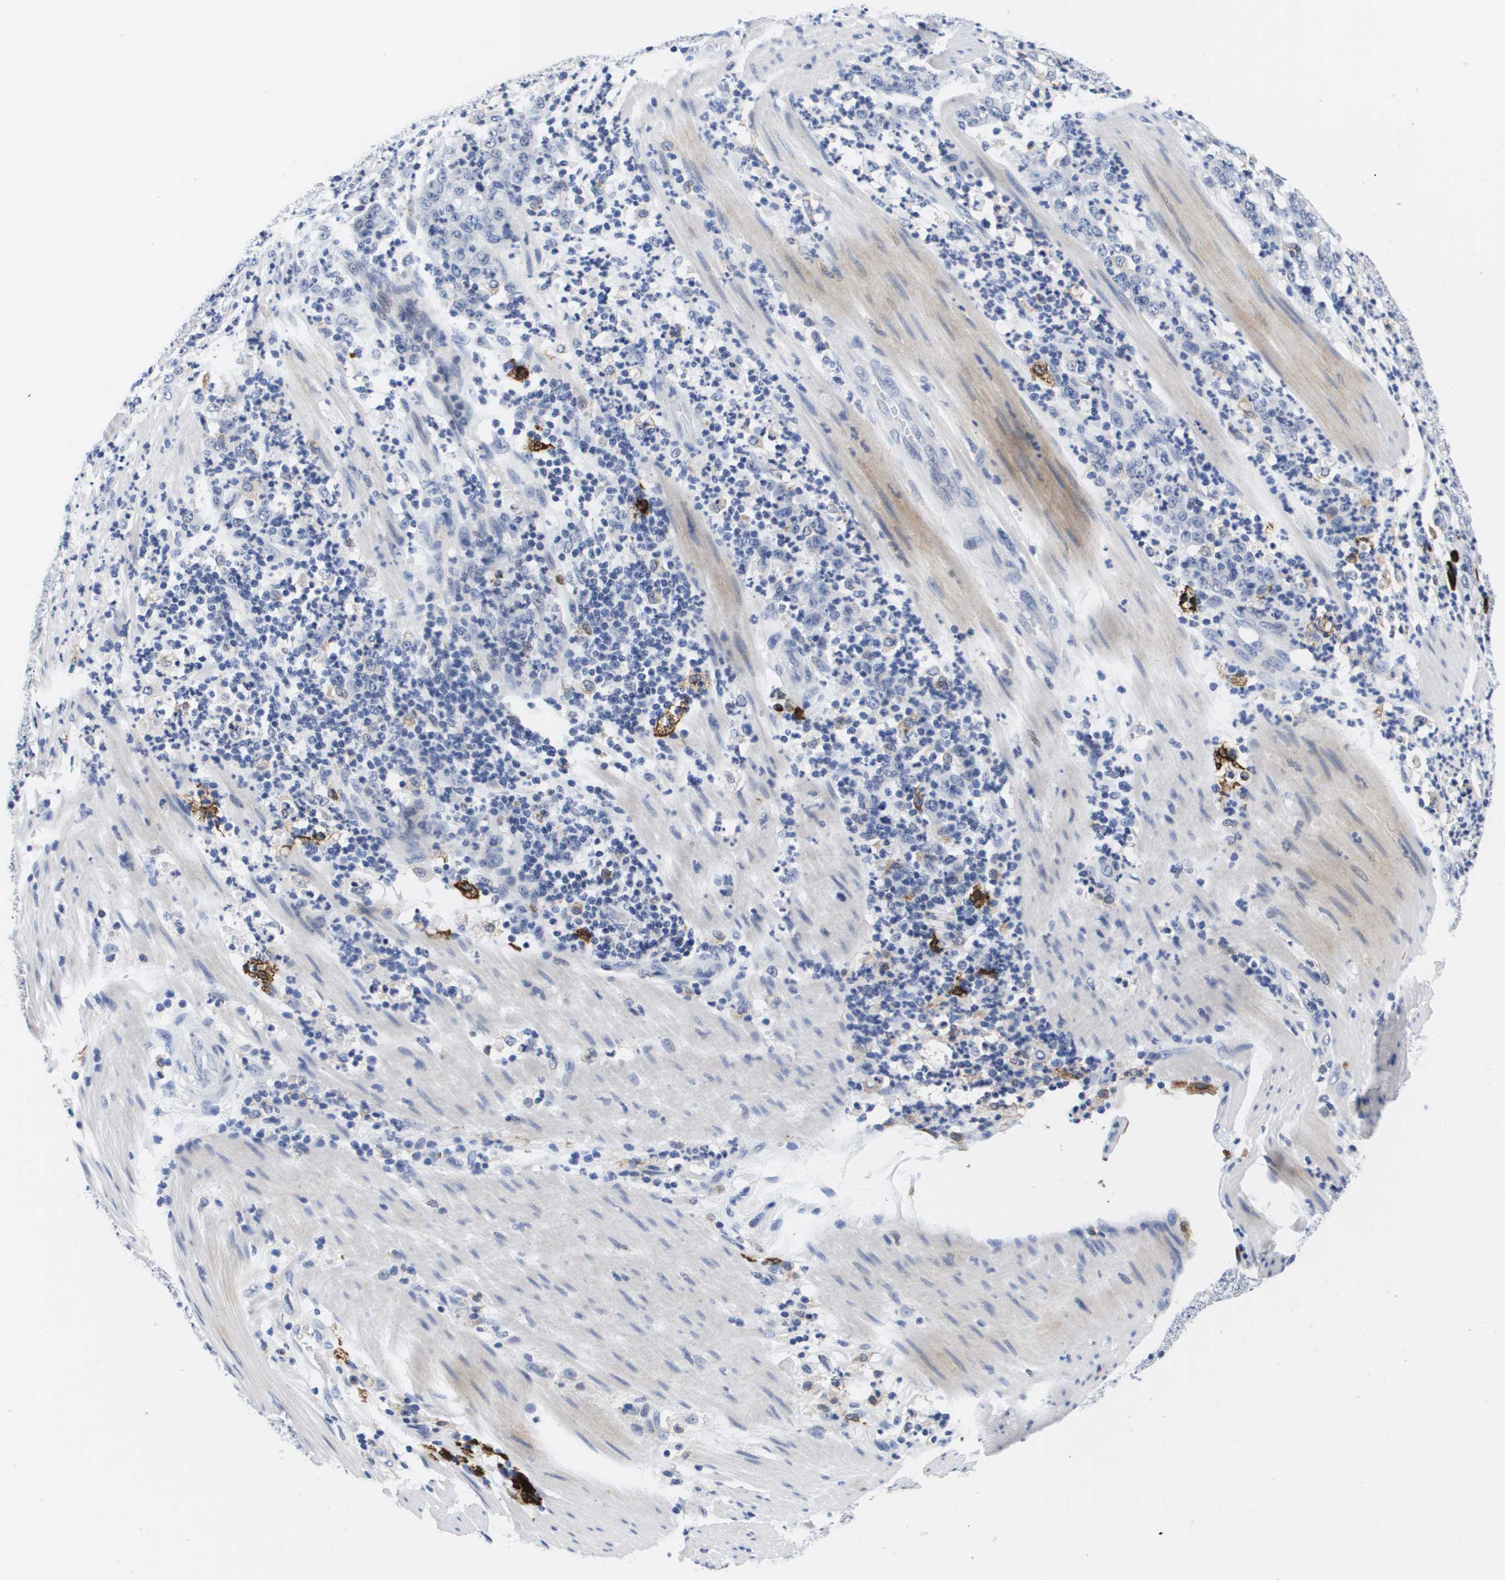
{"staining": {"intensity": "negative", "quantity": "none", "location": "none"}, "tissue": "stomach cancer", "cell_type": "Tumor cells", "image_type": "cancer", "snomed": [{"axis": "morphology", "description": "Adenocarcinoma, NOS"}, {"axis": "topography", "description": "Stomach, lower"}], "caption": "Stomach cancer stained for a protein using immunohistochemistry exhibits no staining tumor cells.", "gene": "HMOX1", "patient": {"sex": "female", "age": 71}}